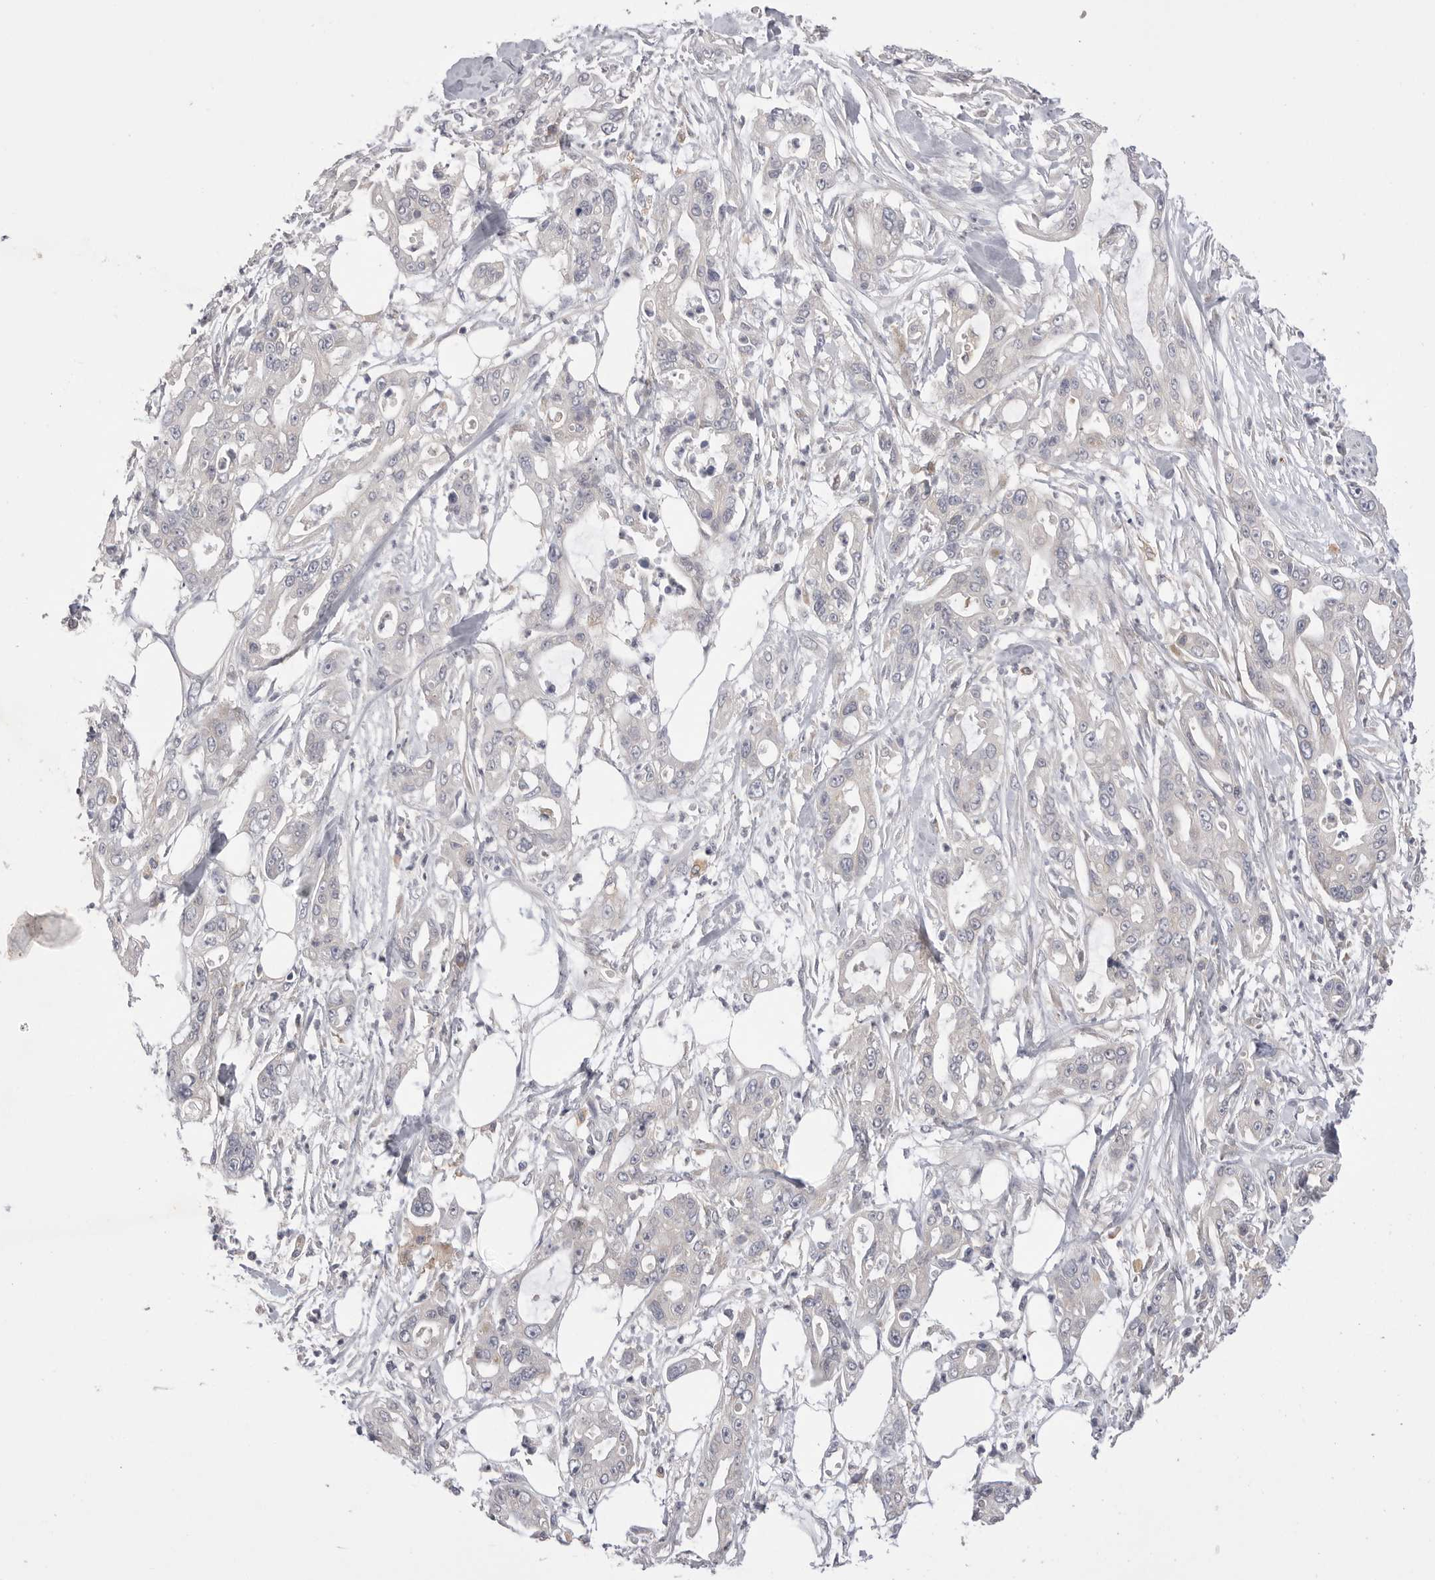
{"staining": {"intensity": "negative", "quantity": "none", "location": "none"}, "tissue": "pancreatic cancer", "cell_type": "Tumor cells", "image_type": "cancer", "snomed": [{"axis": "morphology", "description": "Adenocarcinoma, NOS"}, {"axis": "topography", "description": "Pancreas"}], "caption": "Human adenocarcinoma (pancreatic) stained for a protein using IHC reveals no staining in tumor cells.", "gene": "VAC14", "patient": {"sex": "male", "age": 68}}